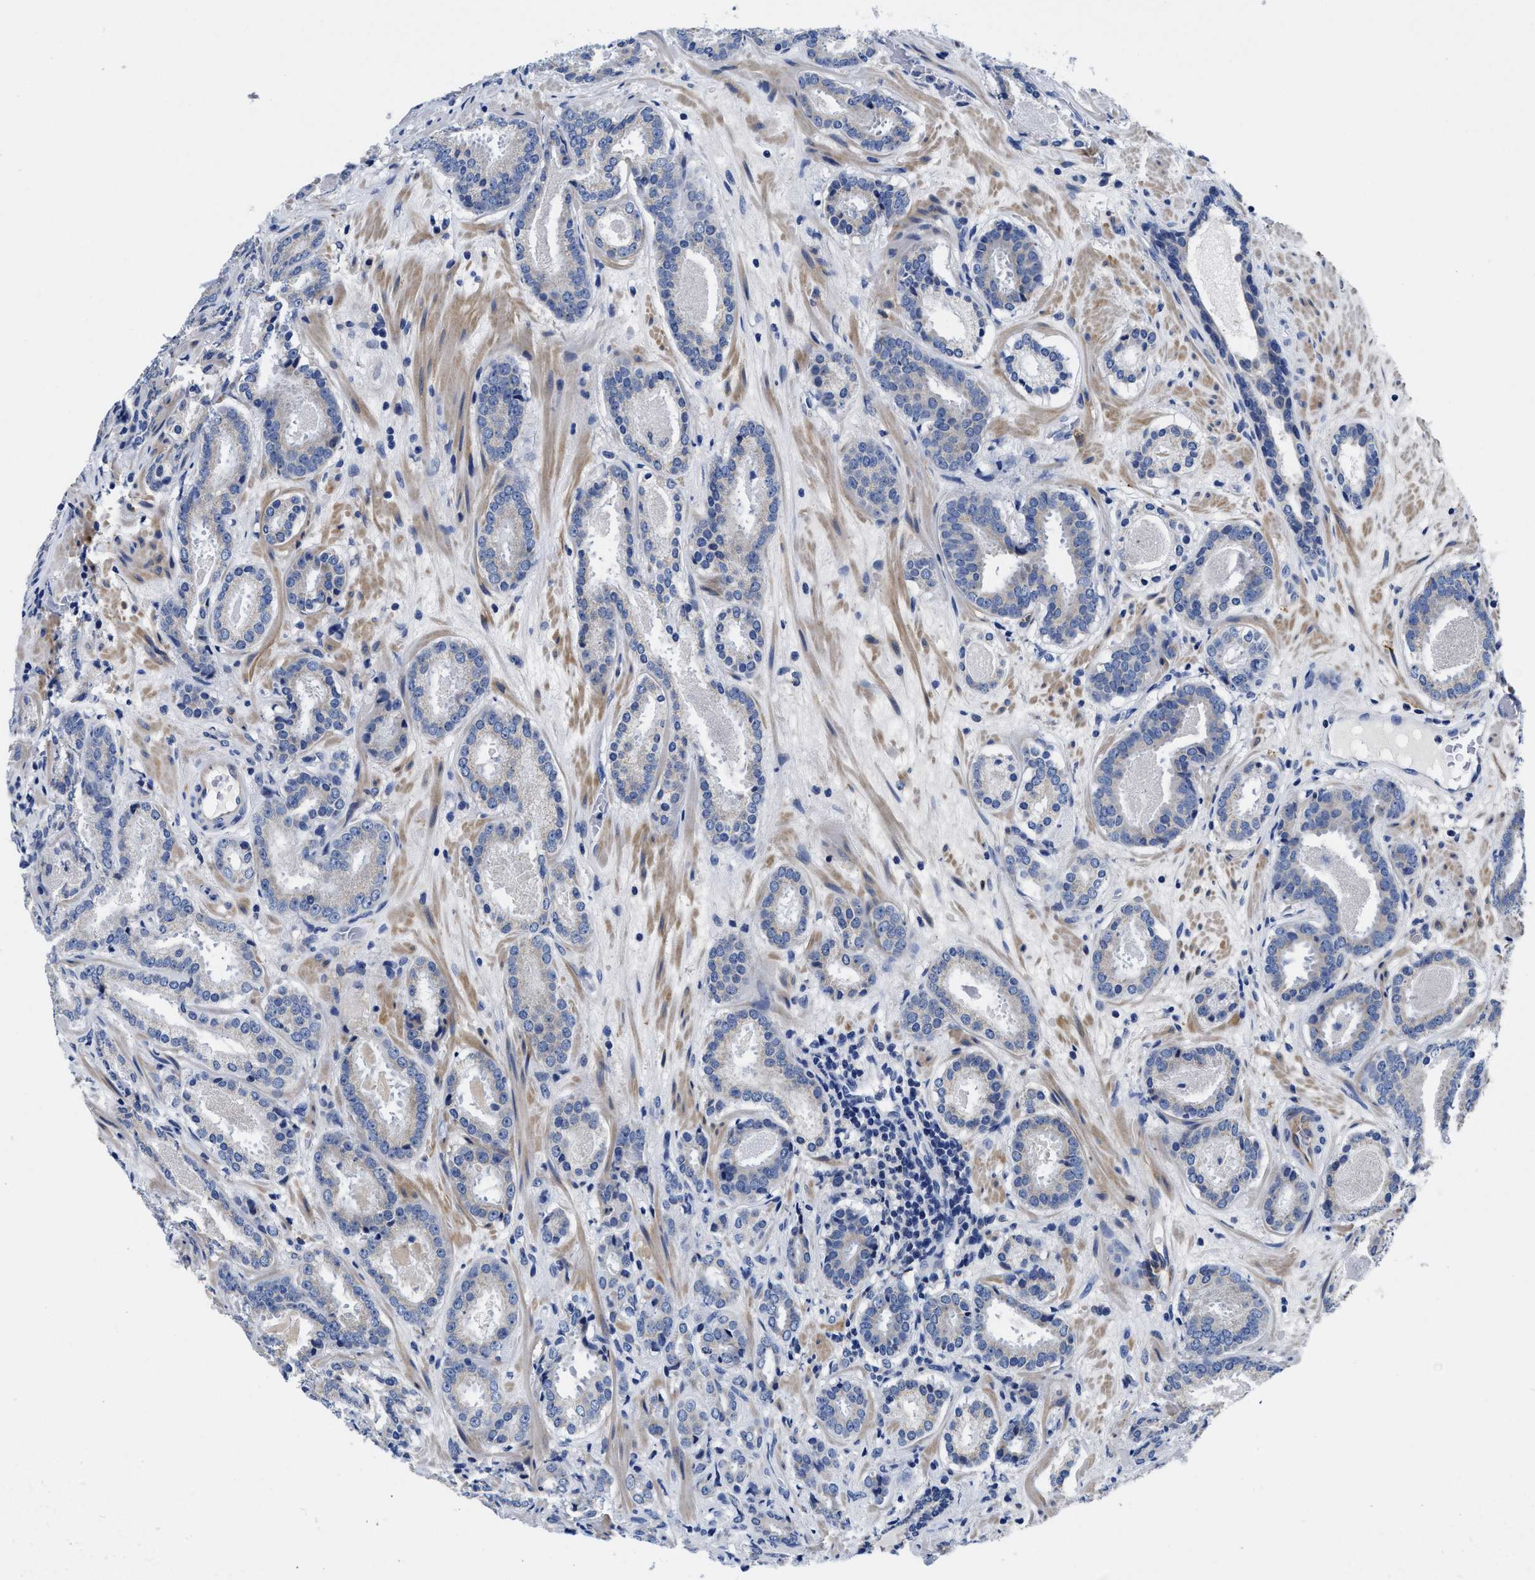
{"staining": {"intensity": "negative", "quantity": "none", "location": "none"}, "tissue": "prostate cancer", "cell_type": "Tumor cells", "image_type": "cancer", "snomed": [{"axis": "morphology", "description": "Adenocarcinoma, Low grade"}, {"axis": "topography", "description": "Prostate"}], "caption": "Tumor cells are negative for brown protein staining in prostate cancer (adenocarcinoma (low-grade)). Brightfield microscopy of immunohistochemistry (IHC) stained with DAB (brown) and hematoxylin (blue), captured at high magnification.", "gene": "SLC35F1", "patient": {"sex": "male", "age": 69}}